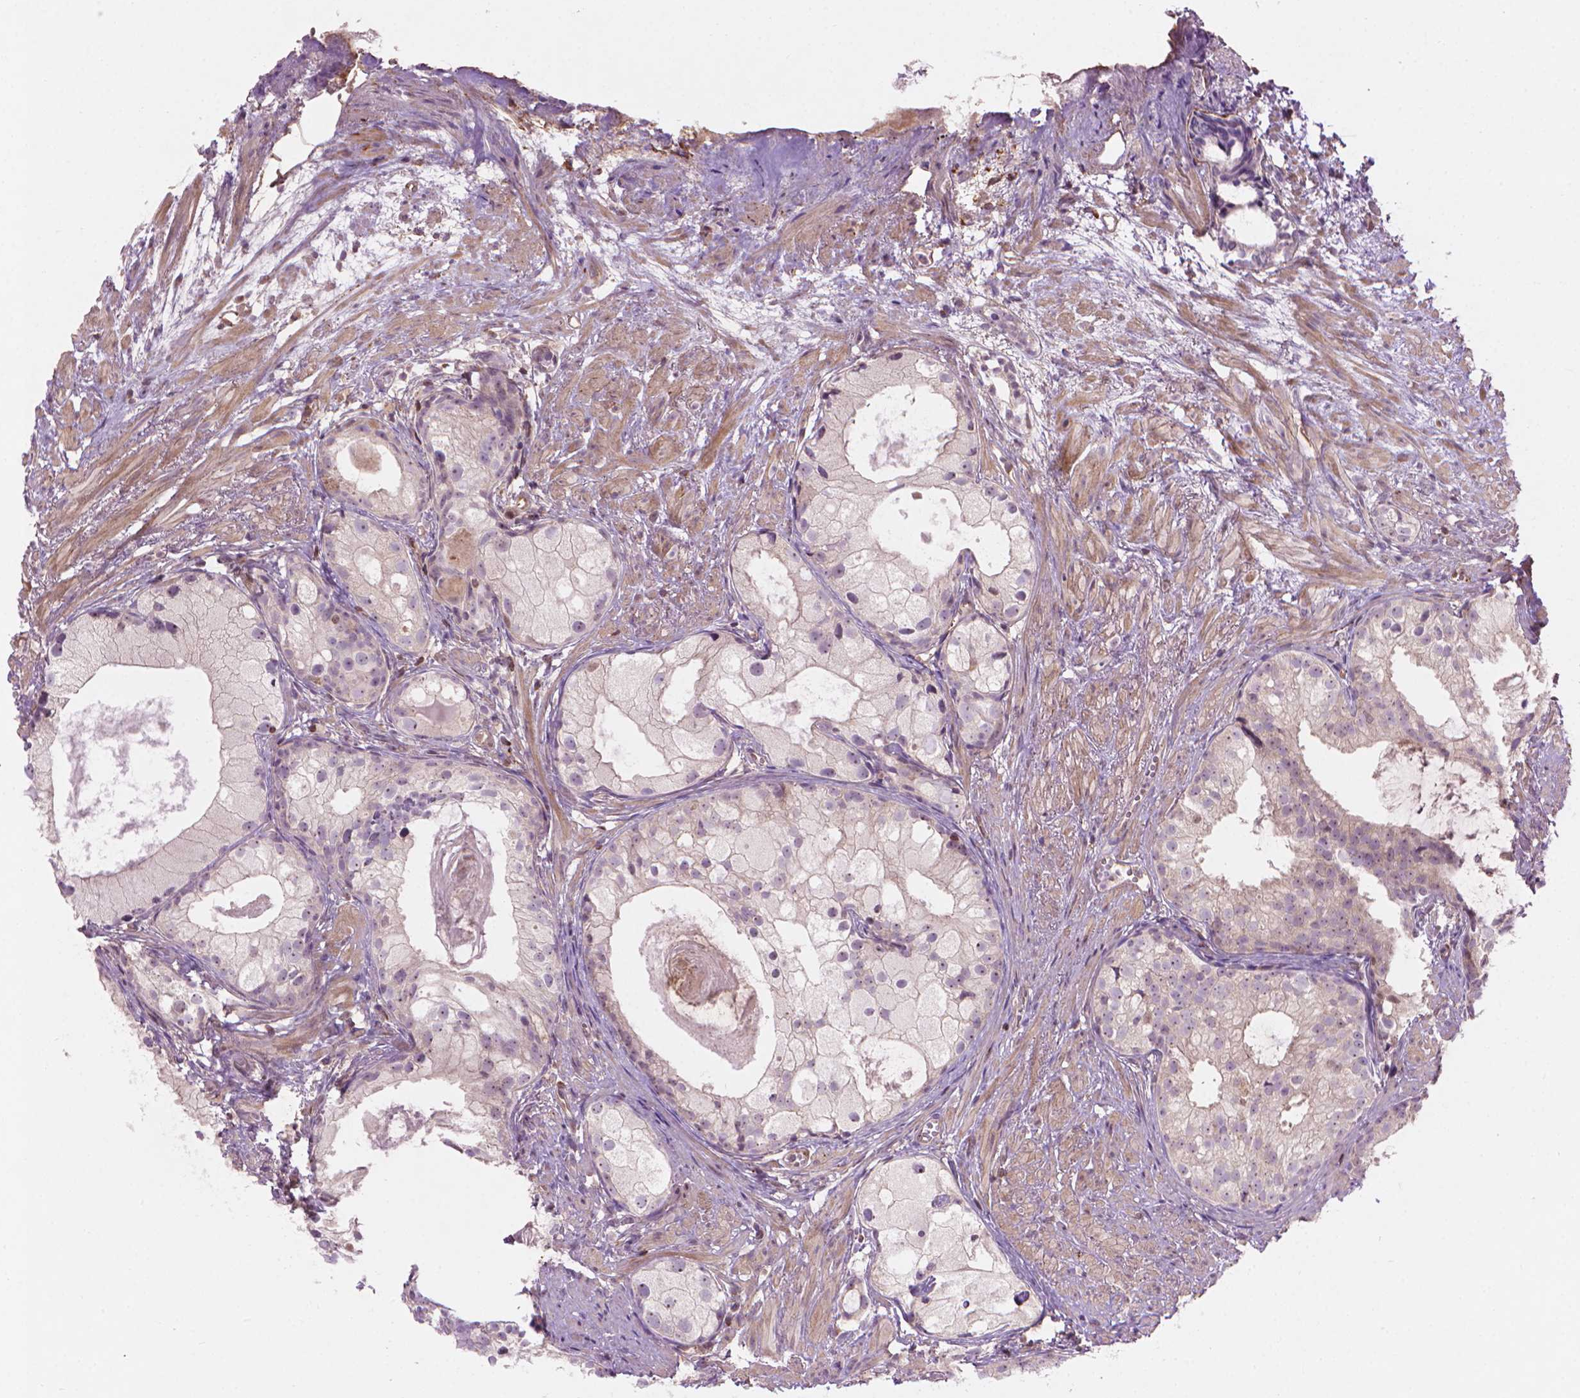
{"staining": {"intensity": "negative", "quantity": "none", "location": "none"}, "tissue": "prostate cancer", "cell_type": "Tumor cells", "image_type": "cancer", "snomed": [{"axis": "morphology", "description": "Adenocarcinoma, High grade"}, {"axis": "topography", "description": "Prostate"}], "caption": "An immunohistochemistry (IHC) micrograph of prostate cancer (high-grade adenocarcinoma) is shown. There is no staining in tumor cells of prostate cancer (high-grade adenocarcinoma).", "gene": "SMC2", "patient": {"sex": "male", "age": 85}}